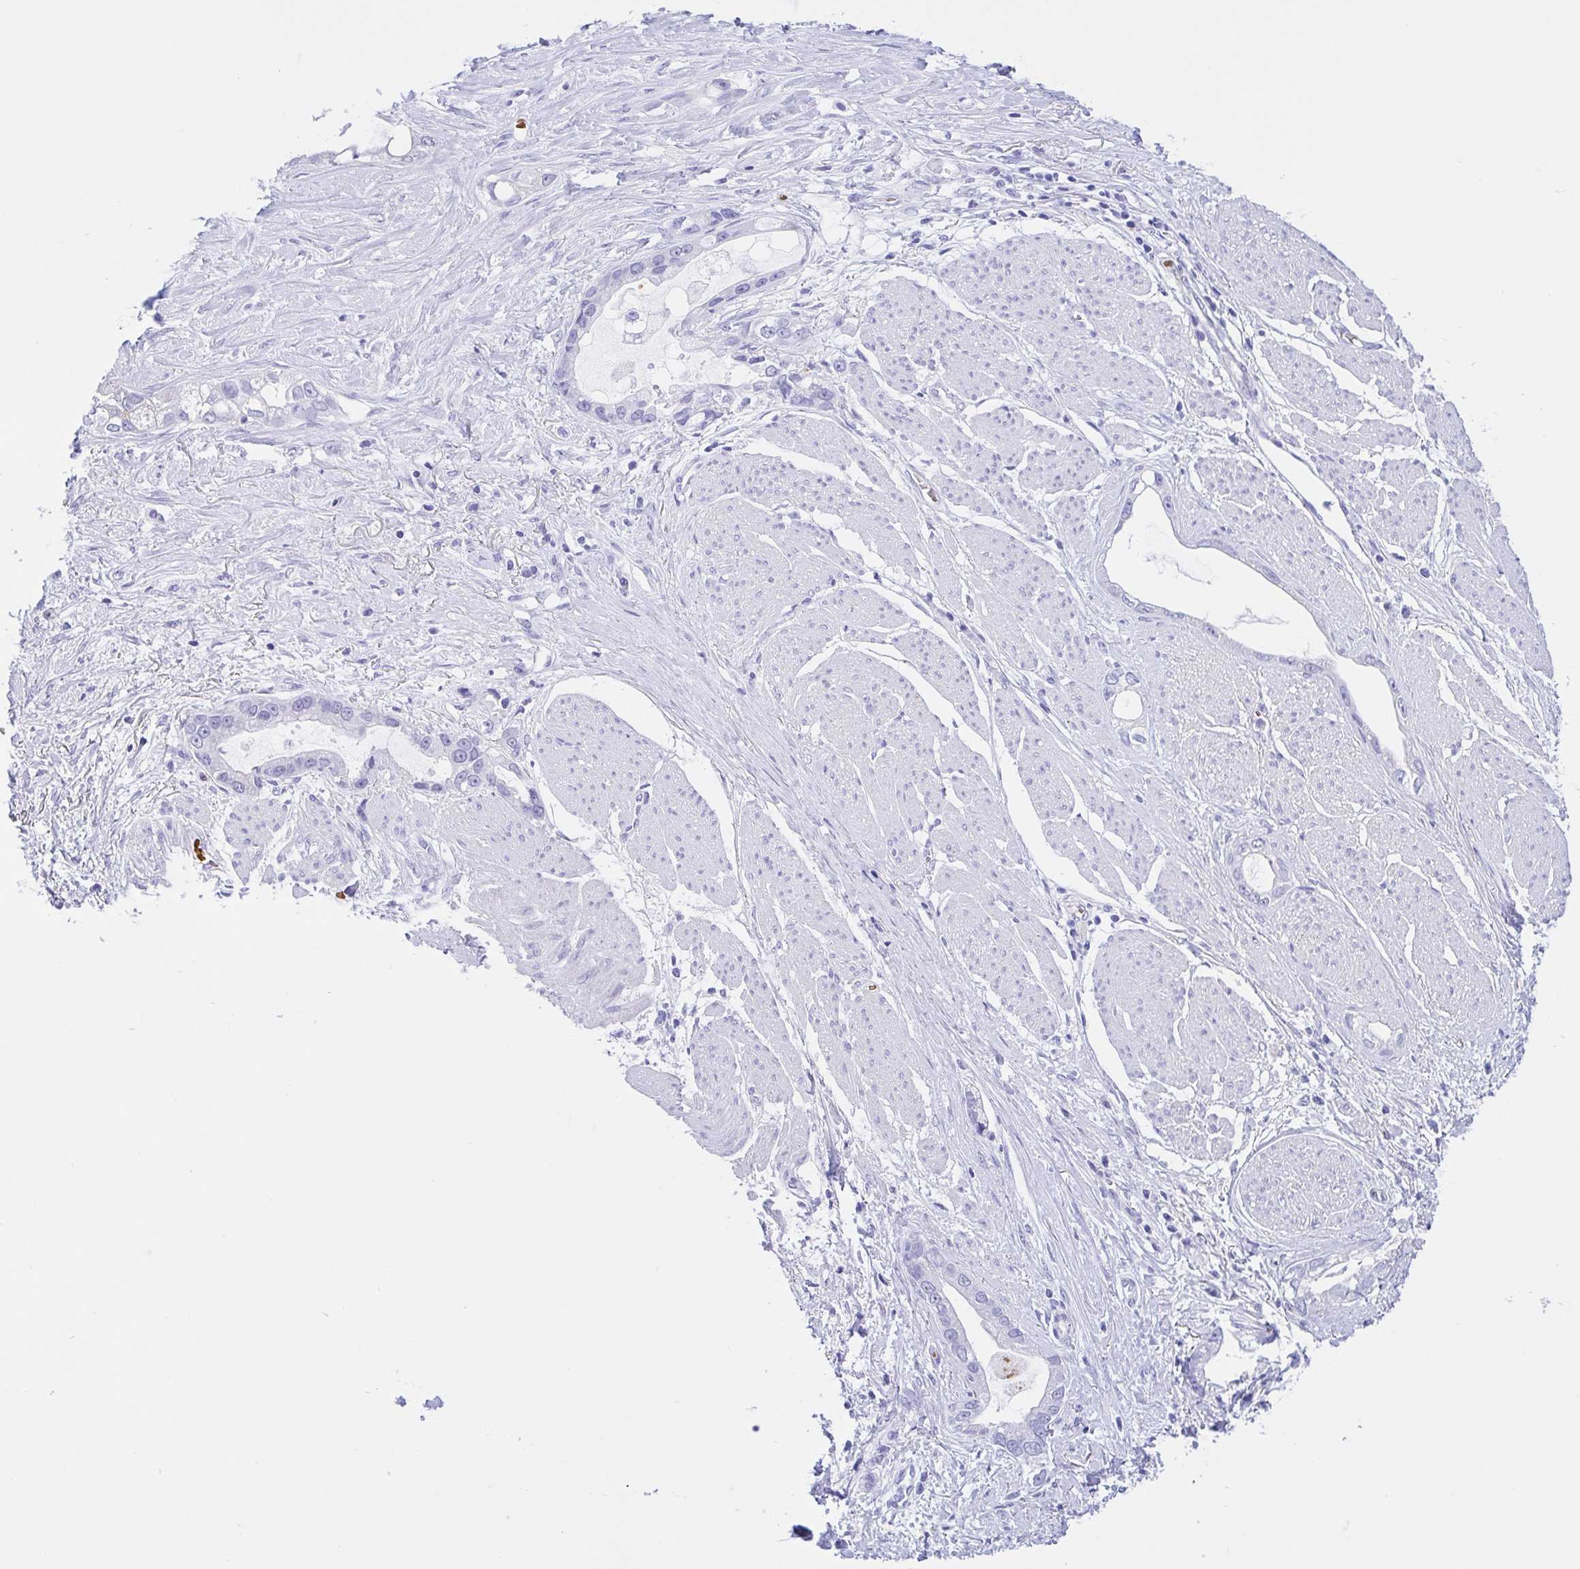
{"staining": {"intensity": "negative", "quantity": "none", "location": "none"}, "tissue": "stomach cancer", "cell_type": "Tumor cells", "image_type": "cancer", "snomed": [{"axis": "morphology", "description": "Adenocarcinoma, NOS"}, {"axis": "topography", "description": "Stomach"}], "caption": "High power microscopy histopathology image of an immunohistochemistry (IHC) image of adenocarcinoma (stomach), revealing no significant positivity in tumor cells.", "gene": "TMEM79", "patient": {"sex": "male", "age": 55}}